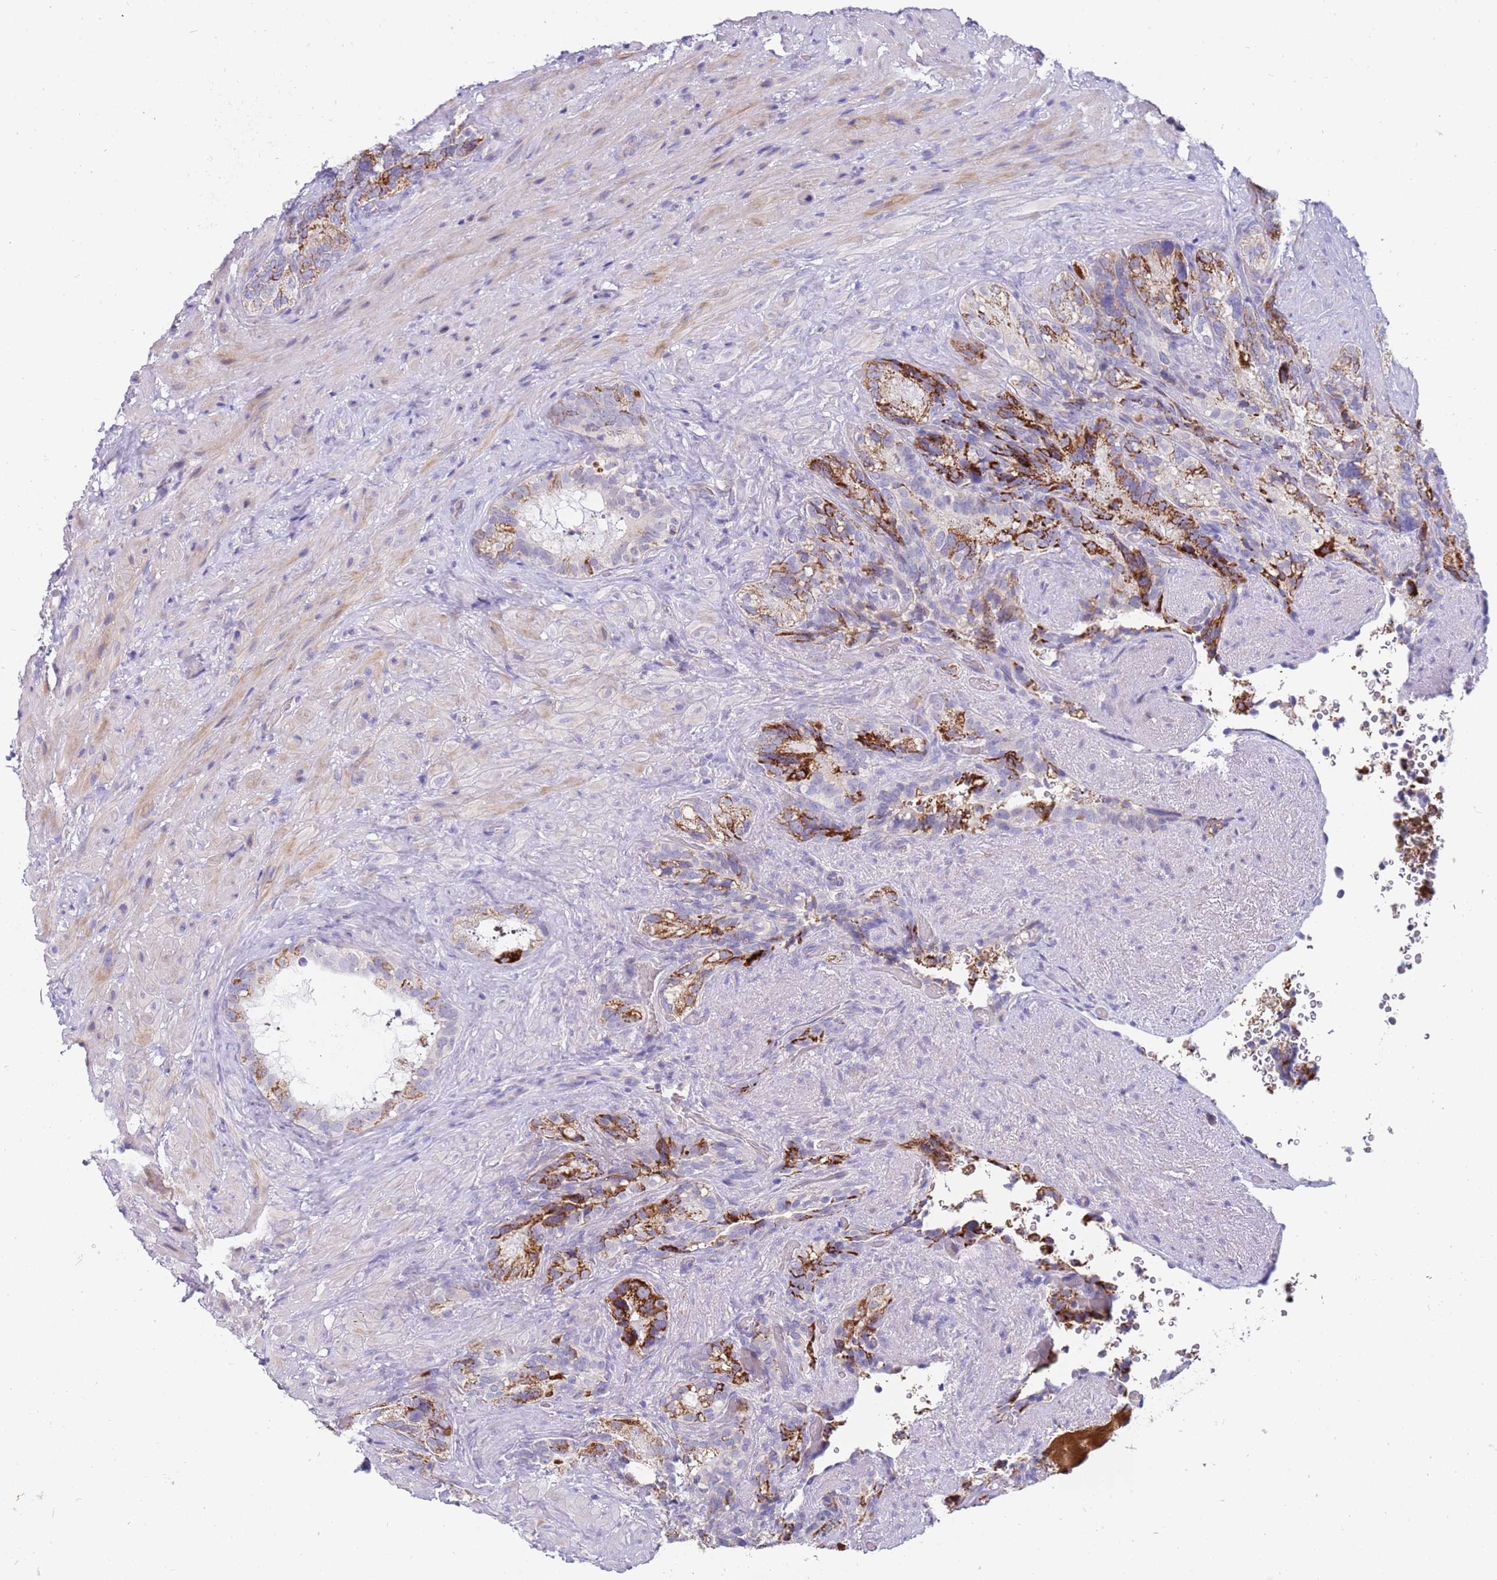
{"staining": {"intensity": "moderate", "quantity": "25%-75%", "location": "cytoplasmic/membranous"}, "tissue": "seminal vesicle", "cell_type": "Glandular cells", "image_type": "normal", "snomed": [{"axis": "morphology", "description": "Normal tissue, NOS"}, {"axis": "topography", "description": "Seminal veicle"}], "caption": "Seminal vesicle stained with DAB (3,3'-diaminobenzidine) IHC reveals medium levels of moderate cytoplasmic/membranous staining in about 25%-75% of glandular cells.", "gene": "STK25", "patient": {"sex": "male", "age": 62}}